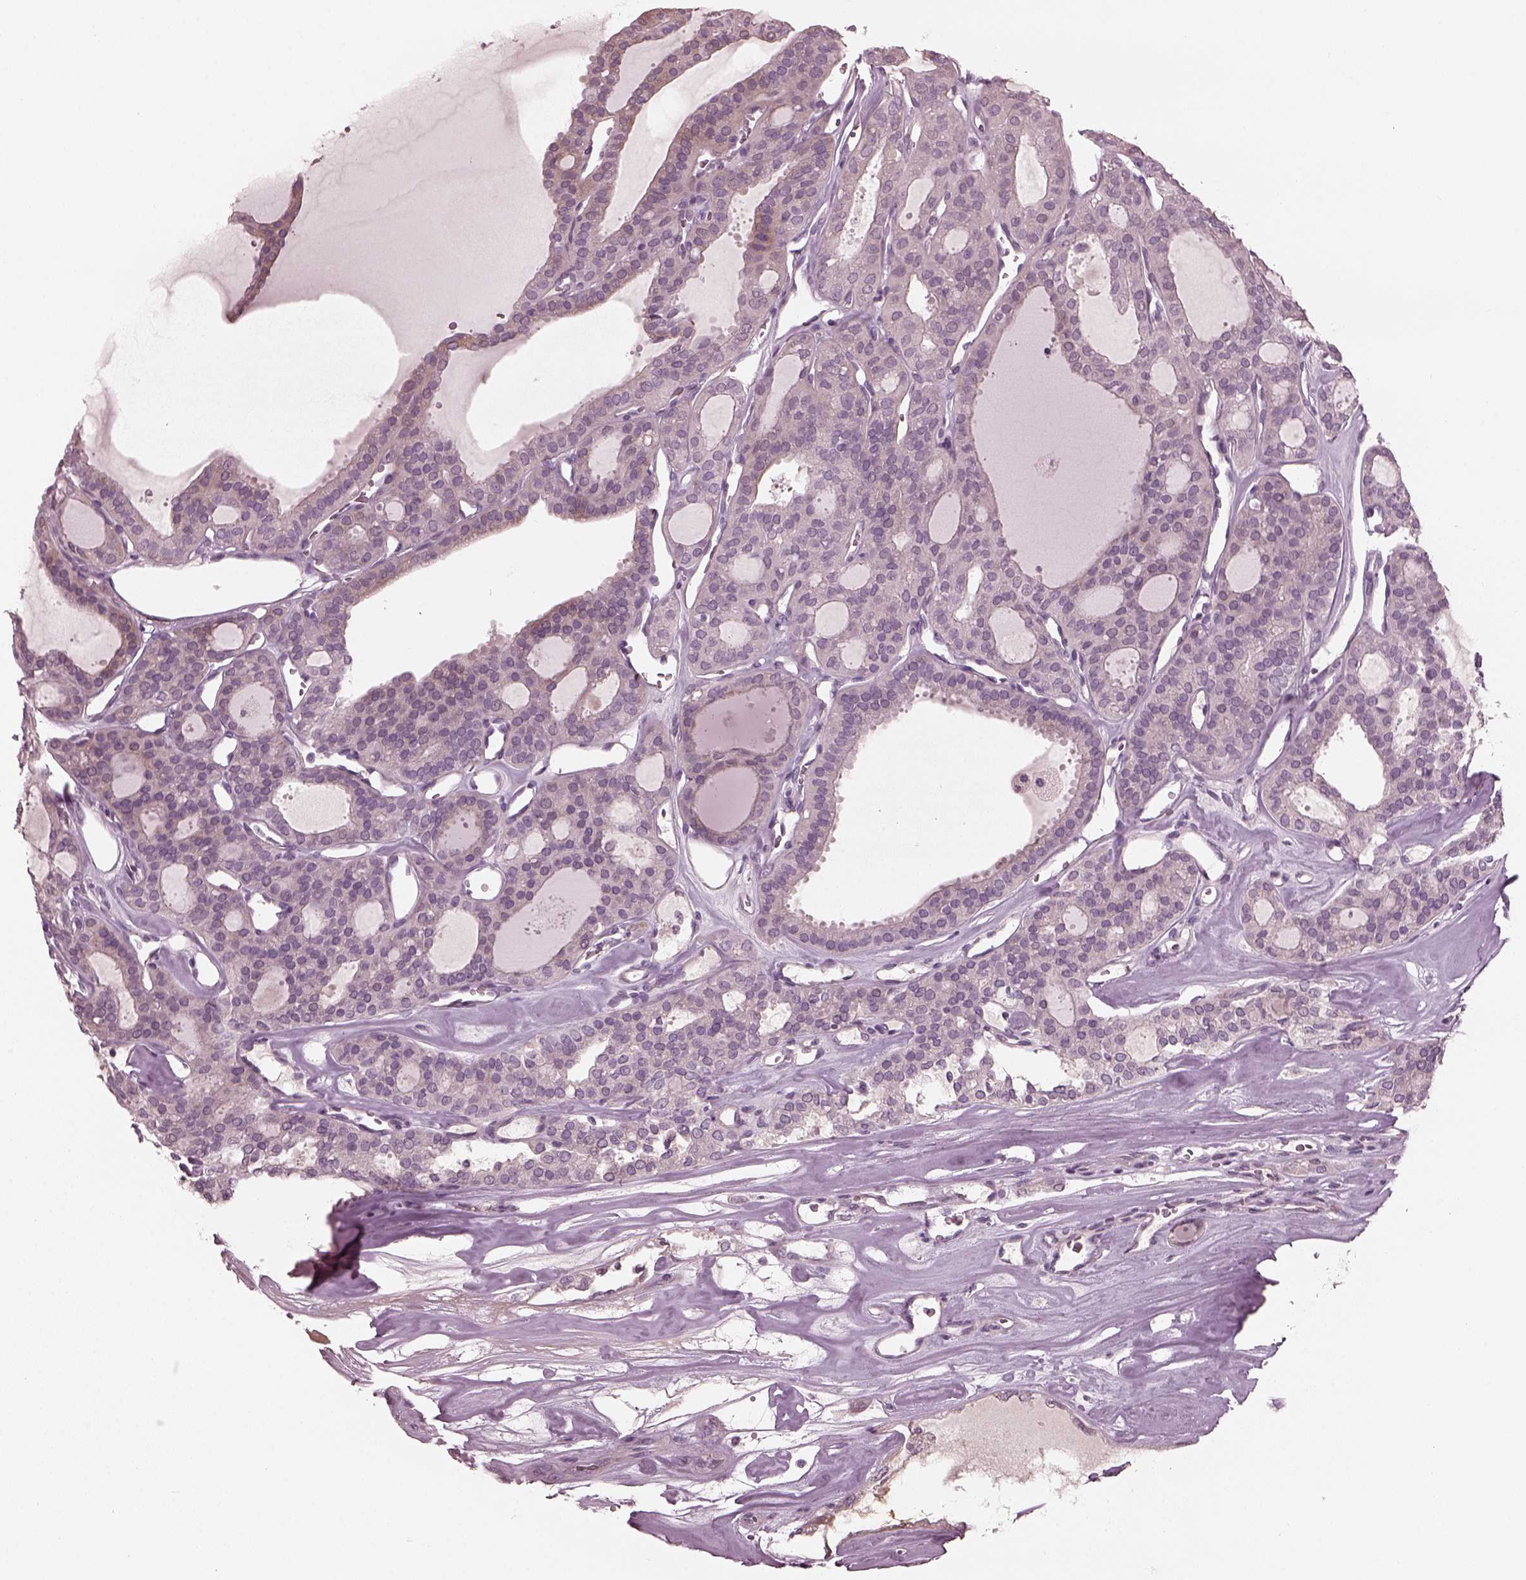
{"staining": {"intensity": "negative", "quantity": "none", "location": "none"}, "tissue": "thyroid cancer", "cell_type": "Tumor cells", "image_type": "cancer", "snomed": [{"axis": "morphology", "description": "Follicular adenoma carcinoma, NOS"}, {"axis": "topography", "description": "Thyroid gland"}], "caption": "Micrograph shows no significant protein positivity in tumor cells of thyroid follicular adenoma carcinoma.", "gene": "OPTC", "patient": {"sex": "male", "age": 75}}